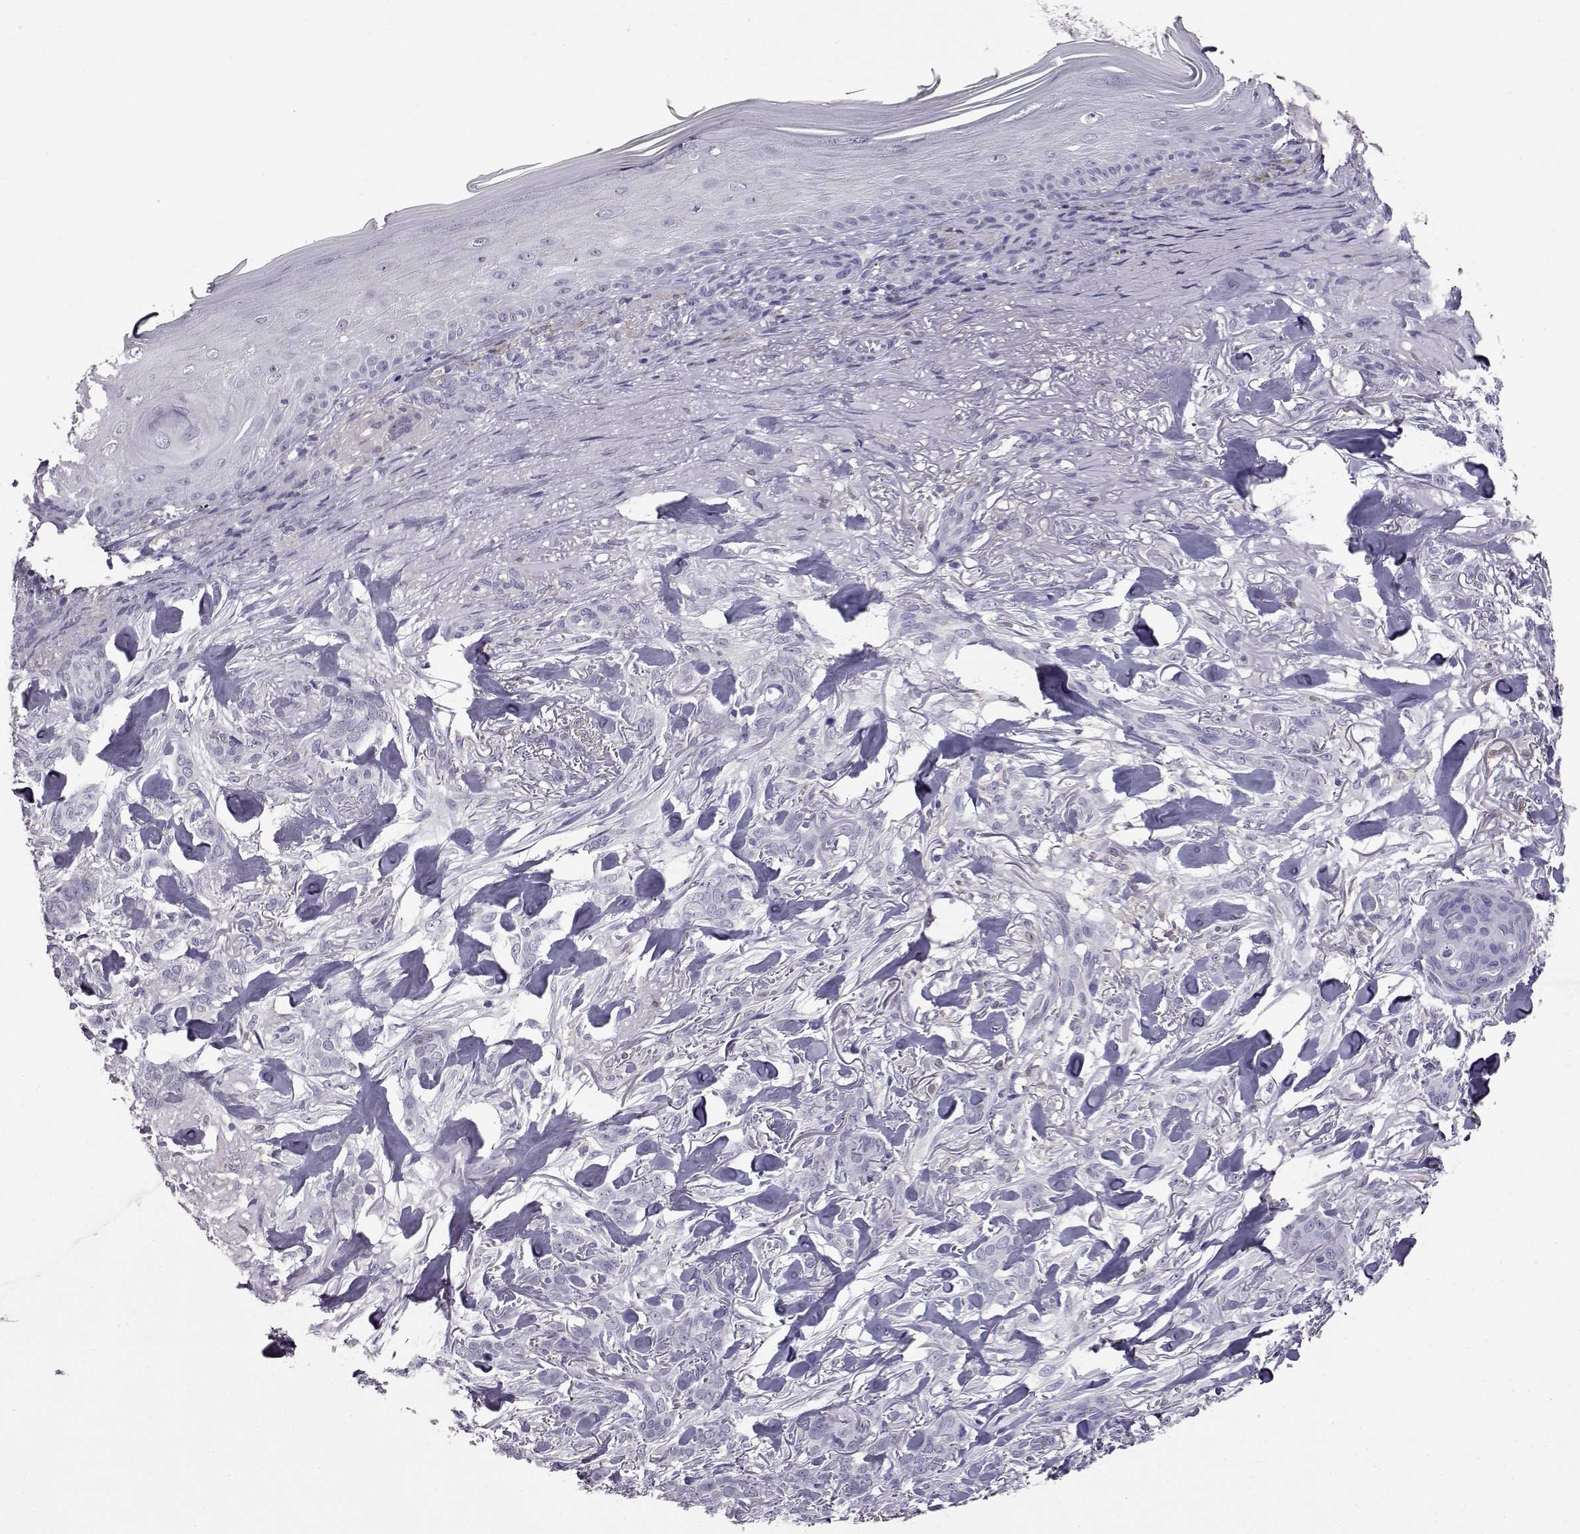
{"staining": {"intensity": "negative", "quantity": "none", "location": "none"}, "tissue": "skin cancer", "cell_type": "Tumor cells", "image_type": "cancer", "snomed": [{"axis": "morphology", "description": "Basal cell carcinoma"}, {"axis": "topography", "description": "Skin"}], "caption": "Histopathology image shows no significant protein staining in tumor cells of basal cell carcinoma (skin). (Brightfield microscopy of DAB immunohistochemistry (IHC) at high magnification).", "gene": "AKR1B1", "patient": {"sex": "female", "age": 61}}